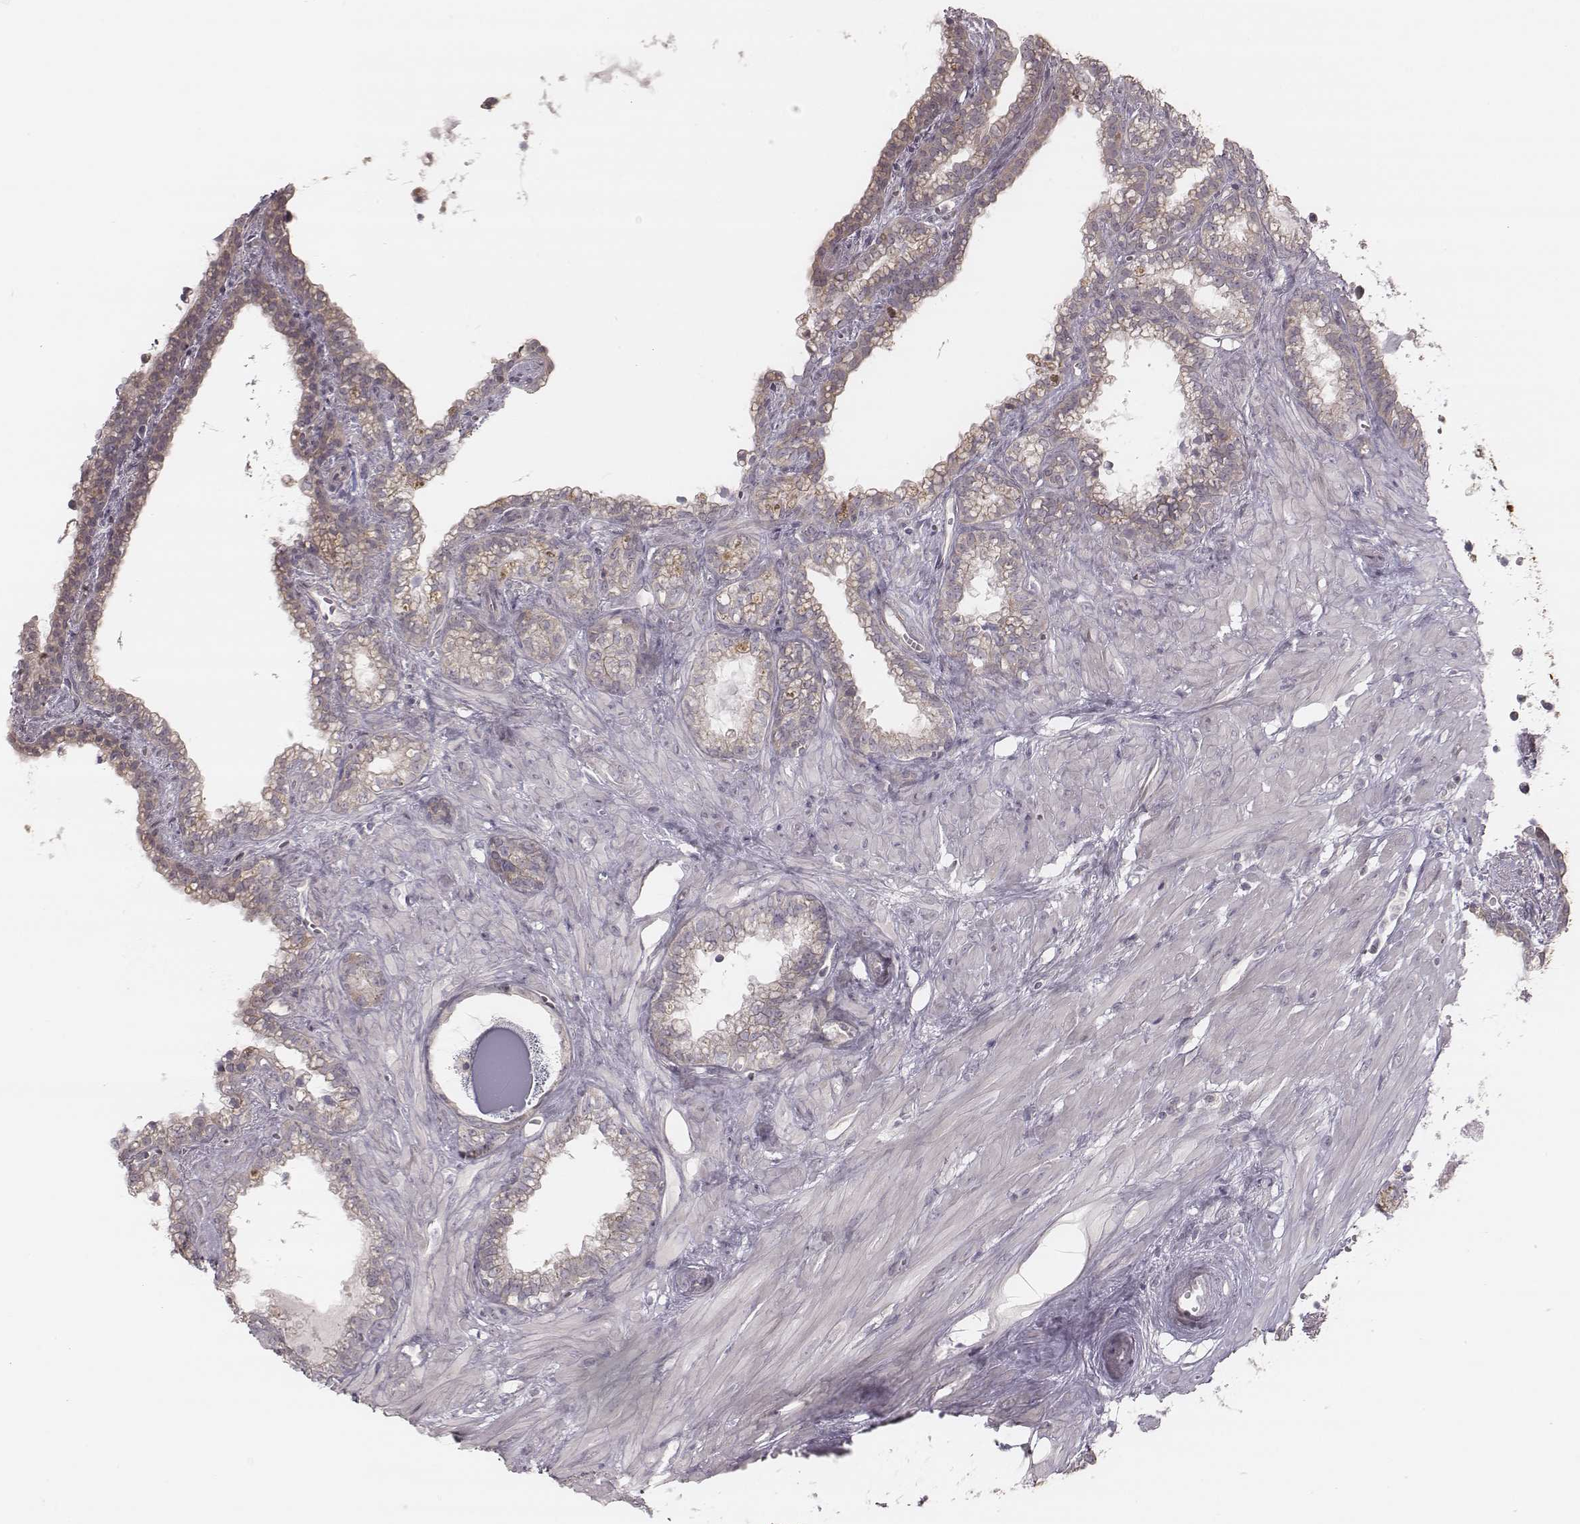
{"staining": {"intensity": "negative", "quantity": "none", "location": "none"}, "tissue": "seminal vesicle", "cell_type": "Glandular cells", "image_type": "normal", "snomed": [{"axis": "morphology", "description": "Normal tissue, NOS"}, {"axis": "morphology", "description": "Urothelial carcinoma, NOS"}, {"axis": "topography", "description": "Urinary bladder"}, {"axis": "topography", "description": "Seminal veicle"}], "caption": "An immunohistochemistry micrograph of normal seminal vesicle is shown. There is no staining in glandular cells of seminal vesicle.", "gene": "TDRD5", "patient": {"sex": "male", "age": 76}}